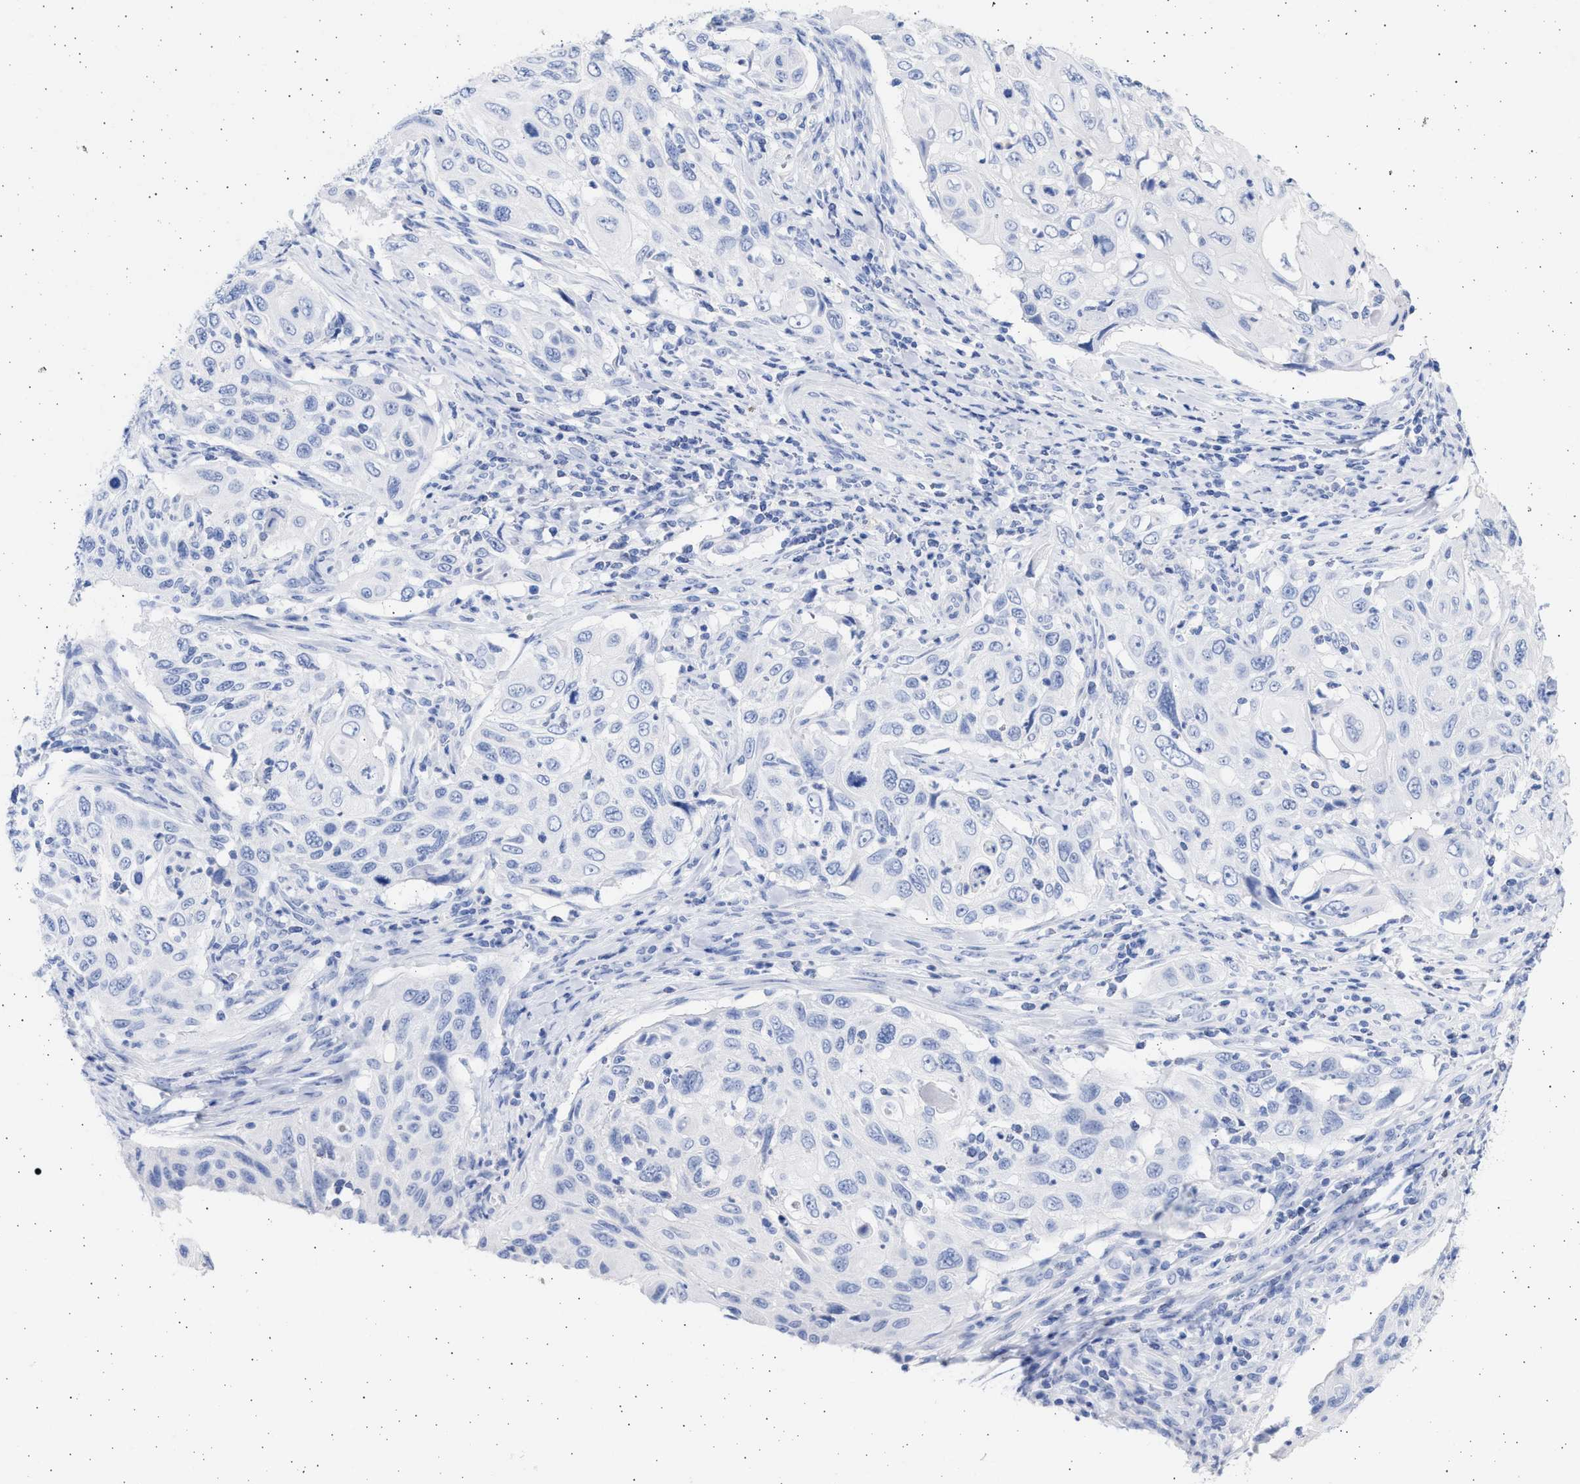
{"staining": {"intensity": "negative", "quantity": "none", "location": "none"}, "tissue": "cervical cancer", "cell_type": "Tumor cells", "image_type": "cancer", "snomed": [{"axis": "morphology", "description": "Squamous cell carcinoma, NOS"}, {"axis": "topography", "description": "Cervix"}], "caption": "This is an IHC micrograph of human squamous cell carcinoma (cervical). There is no expression in tumor cells.", "gene": "ALDOC", "patient": {"sex": "female", "age": 70}}